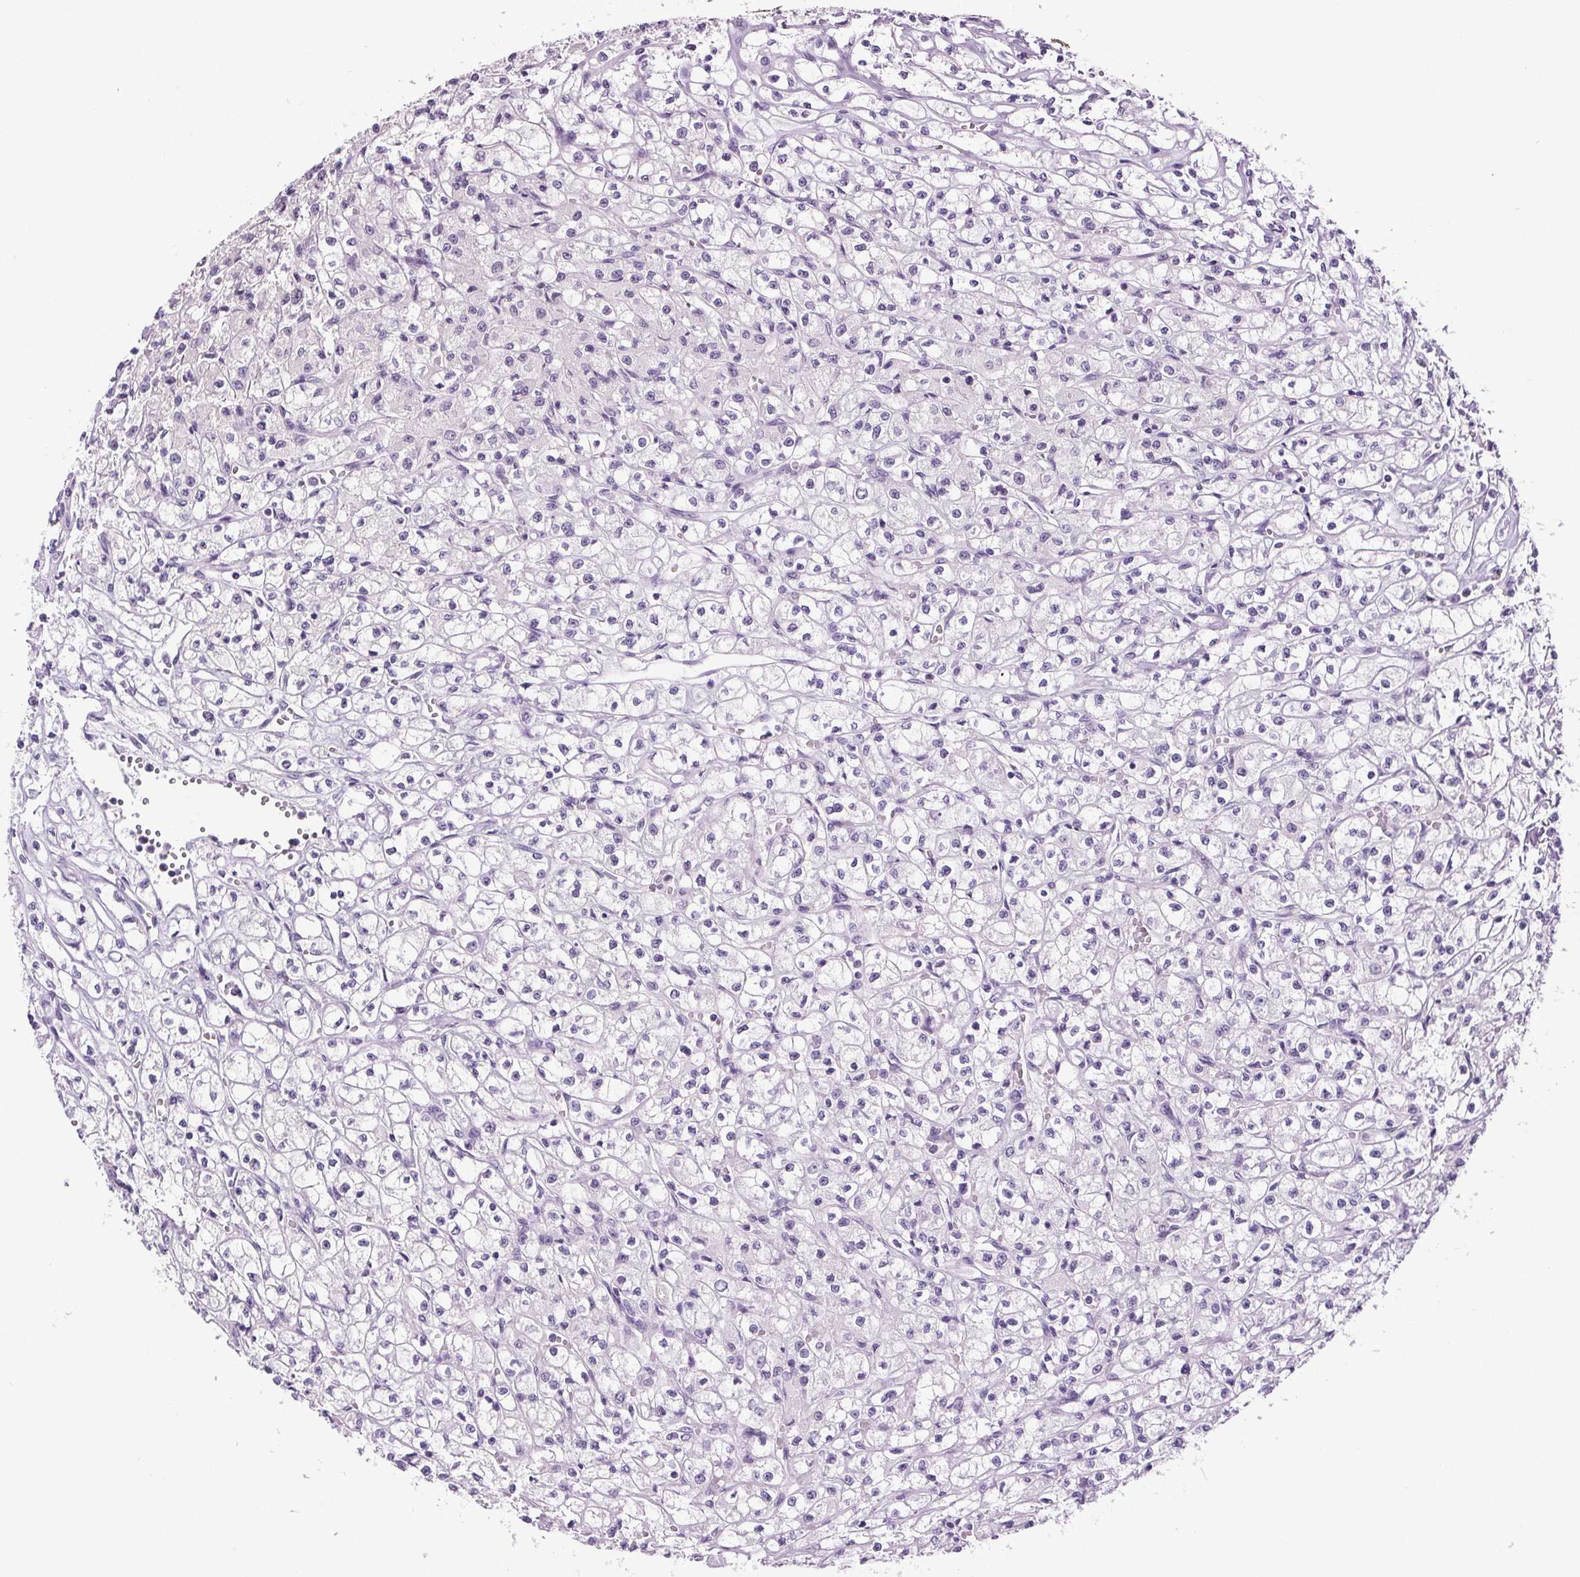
{"staining": {"intensity": "negative", "quantity": "none", "location": "none"}, "tissue": "renal cancer", "cell_type": "Tumor cells", "image_type": "cancer", "snomed": [{"axis": "morphology", "description": "Adenocarcinoma, NOS"}, {"axis": "topography", "description": "Kidney"}], "caption": "DAB immunohistochemical staining of renal adenocarcinoma exhibits no significant staining in tumor cells. (Brightfield microscopy of DAB (3,3'-diaminobenzidine) immunohistochemistry (IHC) at high magnification).", "gene": "CENPF", "patient": {"sex": "female", "age": 70}}